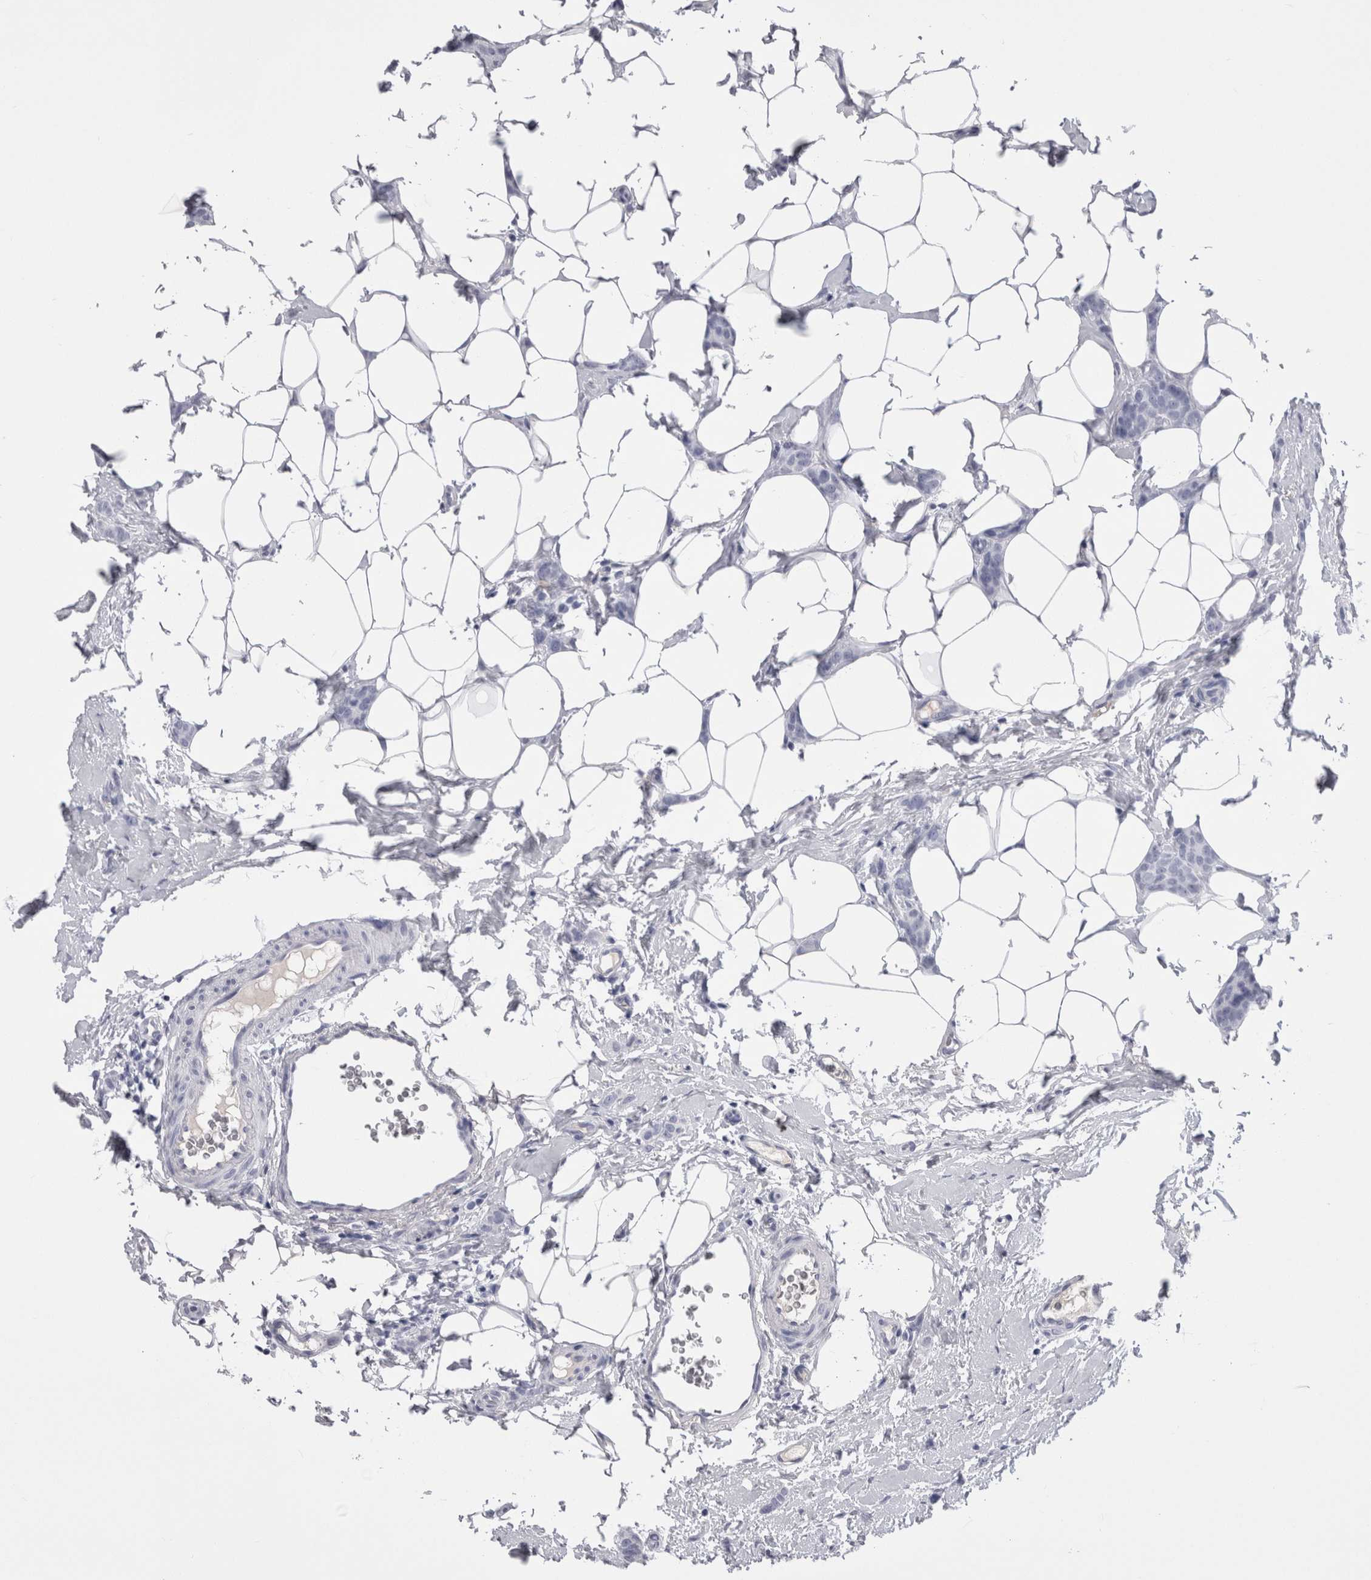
{"staining": {"intensity": "negative", "quantity": "none", "location": "none"}, "tissue": "breast cancer", "cell_type": "Tumor cells", "image_type": "cancer", "snomed": [{"axis": "morphology", "description": "Lobular carcinoma"}, {"axis": "topography", "description": "Skin"}, {"axis": "topography", "description": "Breast"}], "caption": "An immunohistochemistry image of breast cancer (lobular carcinoma) is shown. There is no staining in tumor cells of breast cancer (lobular carcinoma).", "gene": "CDHR5", "patient": {"sex": "female", "age": 46}}